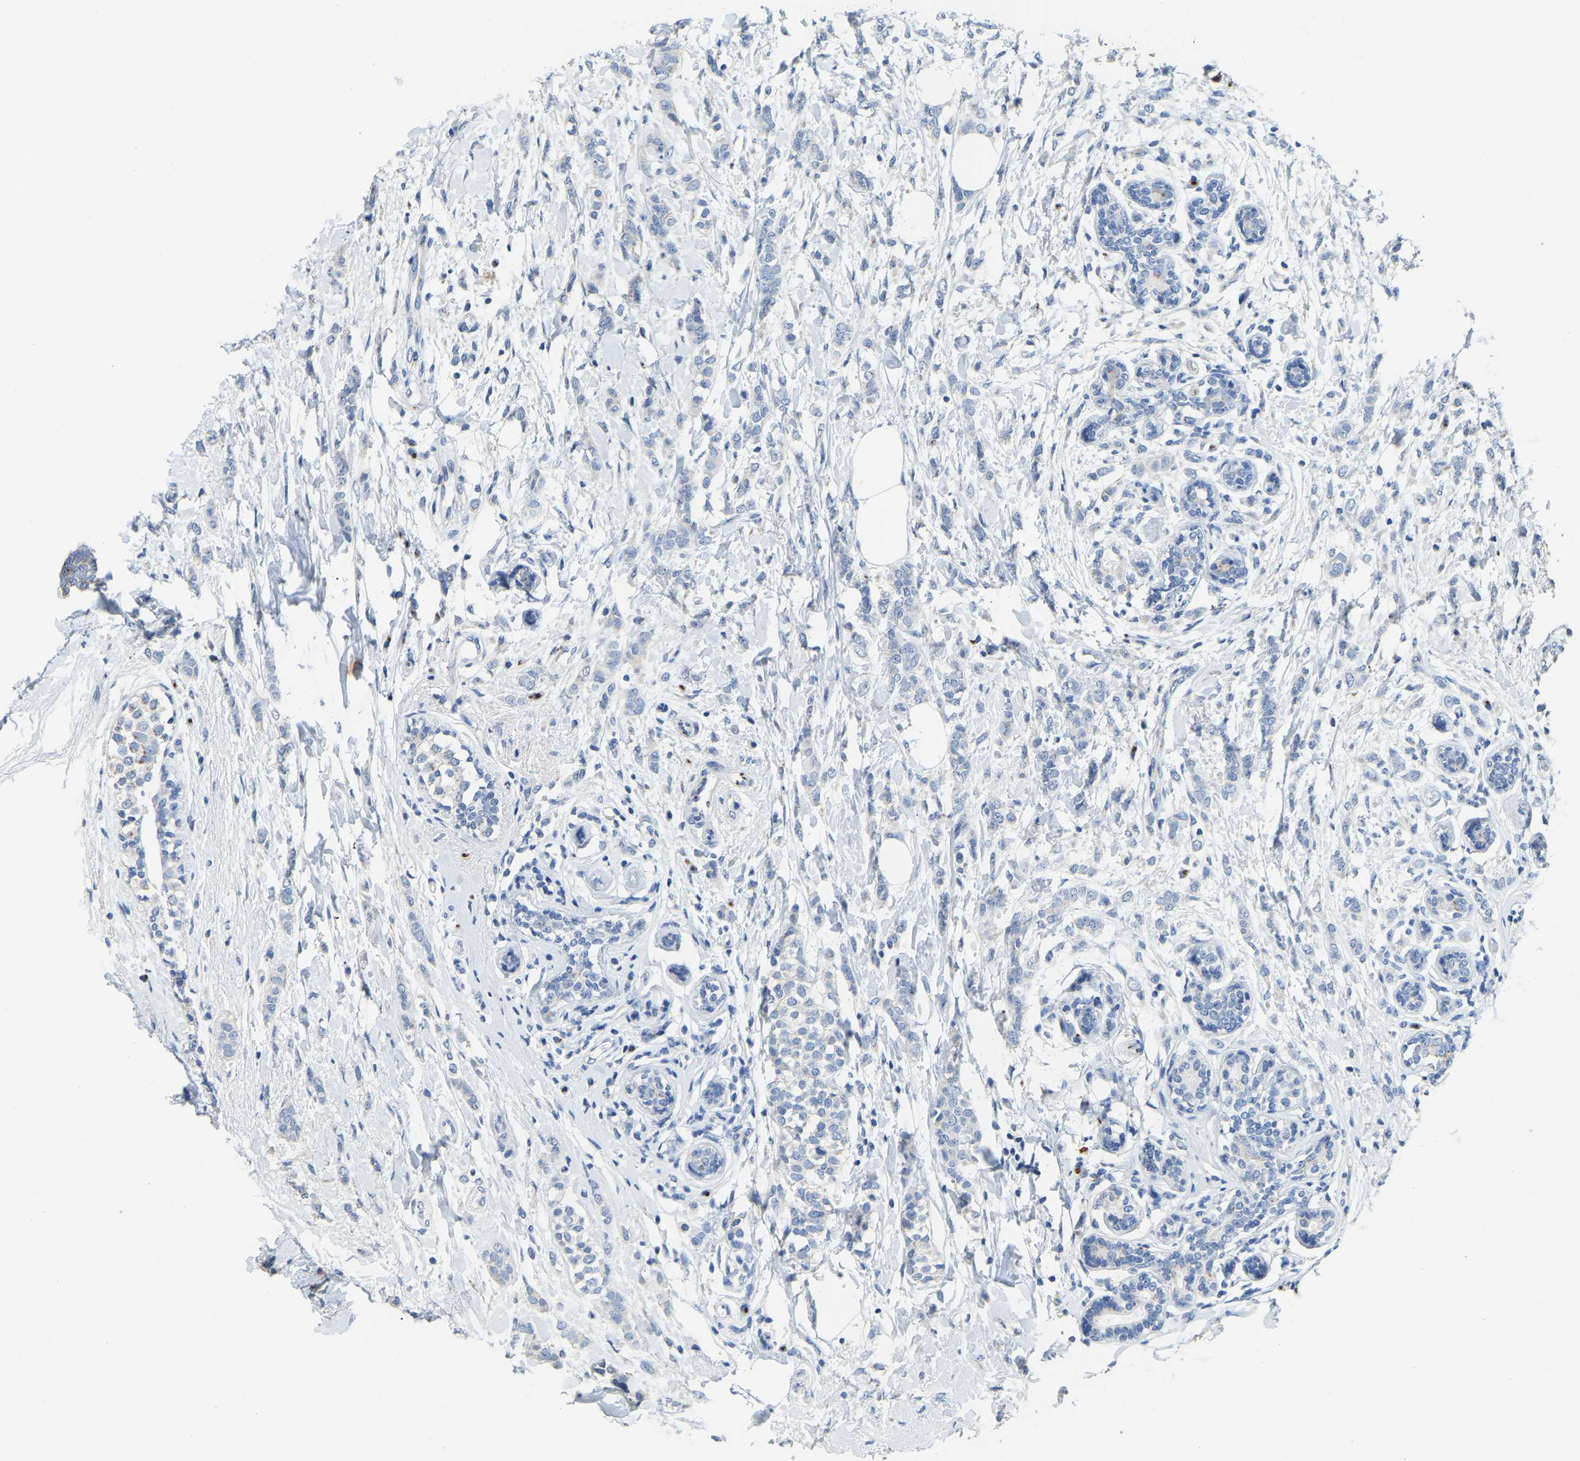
{"staining": {"intensity": "negative", "quantity": "none", "location": "none"}, "tissue": "breast cancer", "cell_type": "Tumor cells", "image_type": "cancer", "snomed": [{"axis": "morphology", "description": "Lobular carcinoma, in situ"}, {"axis": "morphology", "description": "Lobular carcinoma"}, {"axis": "topography", "description": "Breast"}], "caption": "Immunohistochemistry (IHC) photomicrograph of lobular carcinoma (breast) stained for a protein (brown), which reveals no expression in tumor cells.", "gene": "FAM174A", "patient": {"sex": "female", "age": 41}}